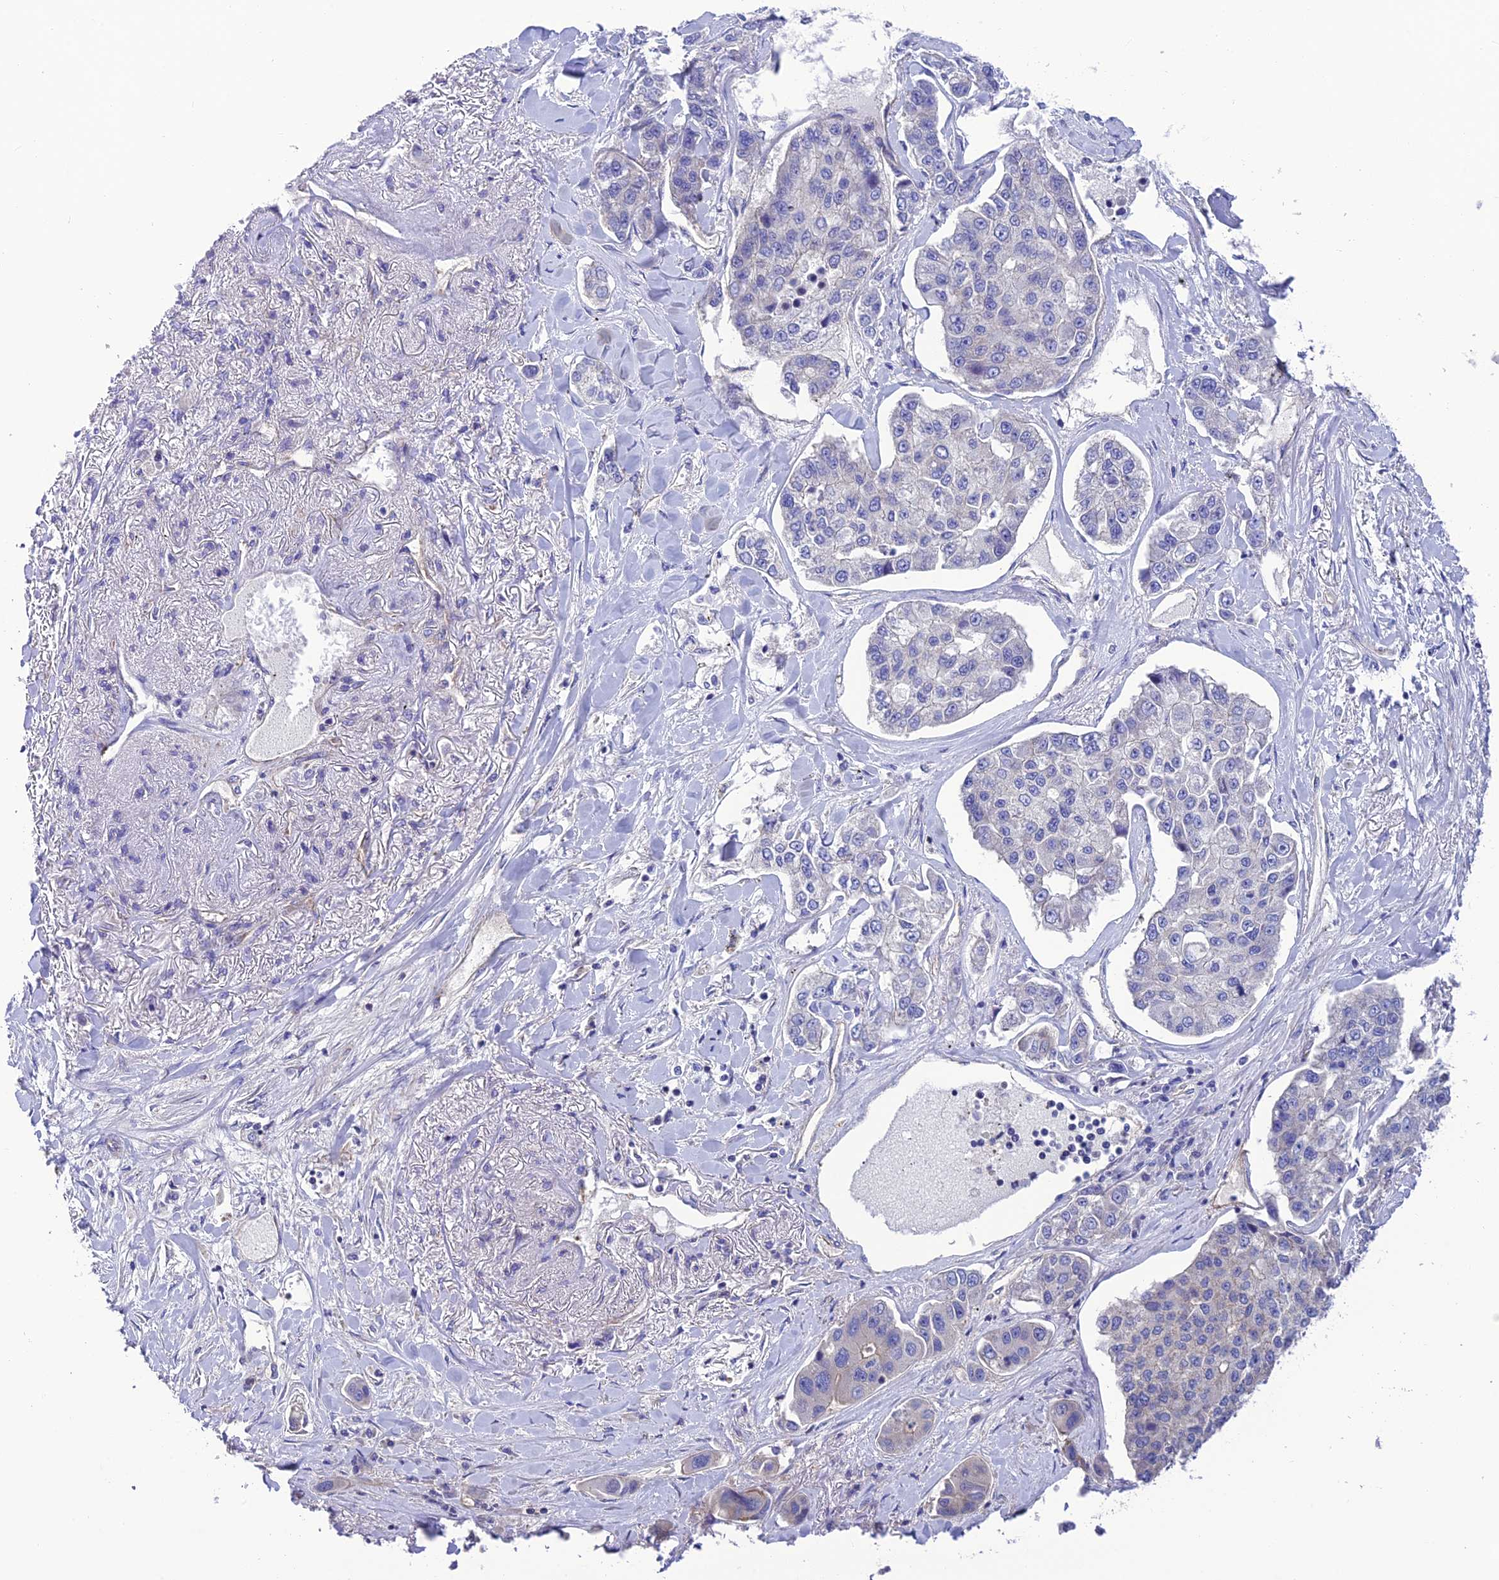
{"staining": {"intensity": "negative", "quantity": "none", "location": "none"}, "tissue": "lung cancer", "cell_type": "Tumor cells", "image_type": "cancer", "snomed": [{"axis": "morphology", "description": "Adenocarcinoma, NOS"}, {"axis": "topography", "description": "Lung"}], "caption": "This is a micrograph of immunohistochemistry (IHC) staining of adenocarcinoma (lung), which shows no staining in tumor cells.", "gene": "PPFIA3", "patient": {"sex": "male", "age": 49}}